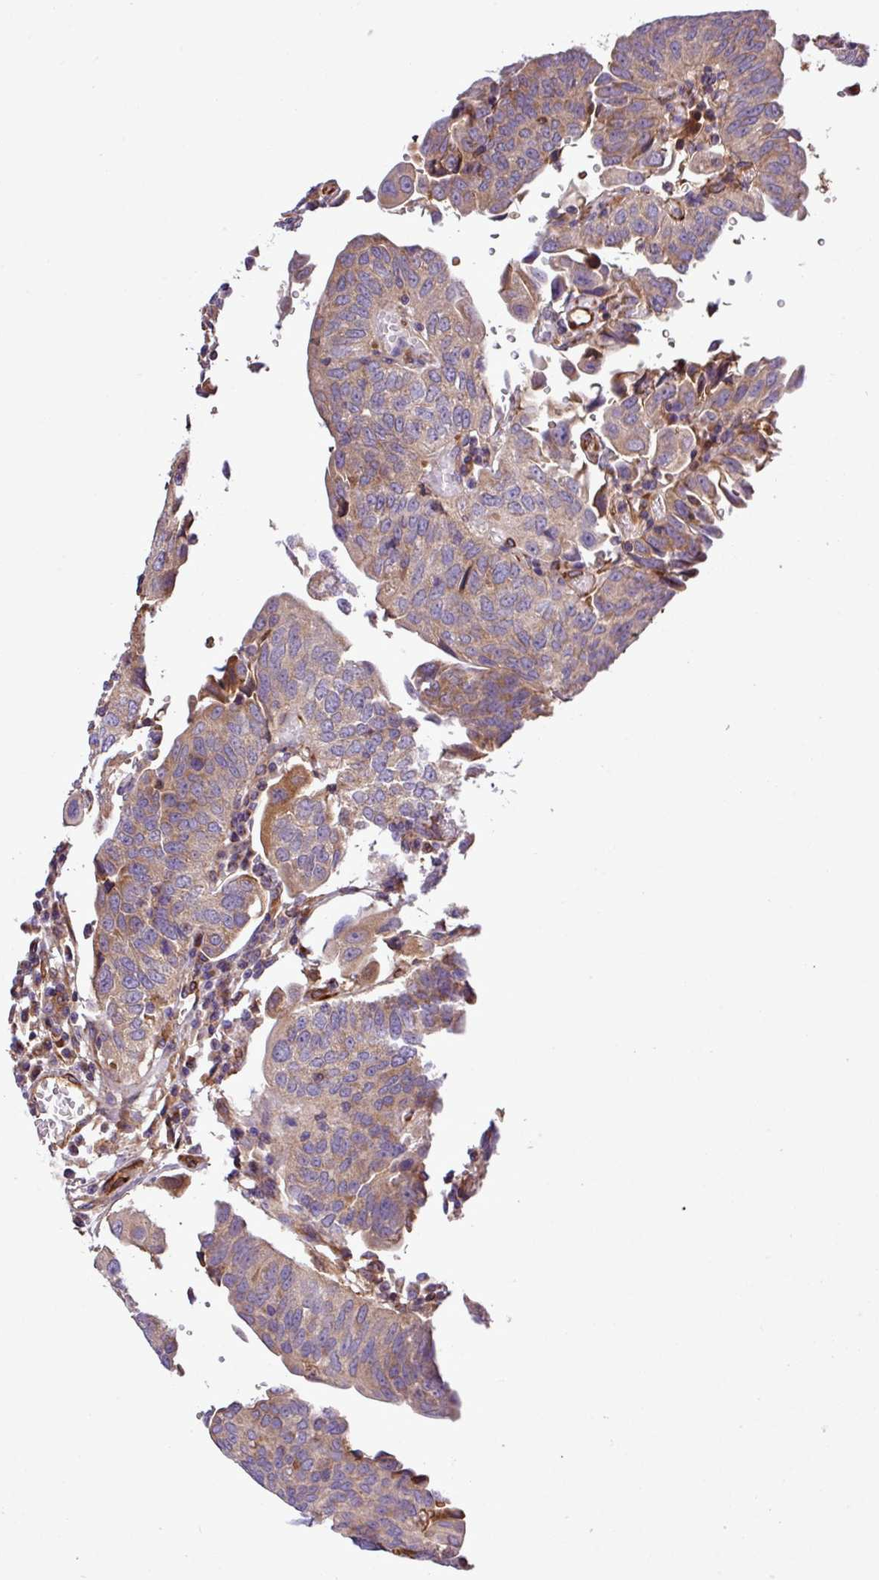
{"staining": {"intensity": "weak", "quantity": ">75%", "location": "cytoplasmic/membranous"}, "tissue": "urothelial cancer", "cell_type": "Tumor cells", "image_type": "cancer", "snomed": [{"axis": "morphology", "description": "Urothelial carcinoma, High grade"}, {"axis": "topography", "description": "Urinary bladder"}], "caption": "IHC of high-grade urothelial carcinoma reveals low levels of weak cytoplasmic/membranous staining in approximately >75% of tumor cells. Immunohistochemistry stains the protein of interest in brown and the nuclei are stained blue.", "gene": "CWH43", "patient": {"sex": "female", "age": 80}}